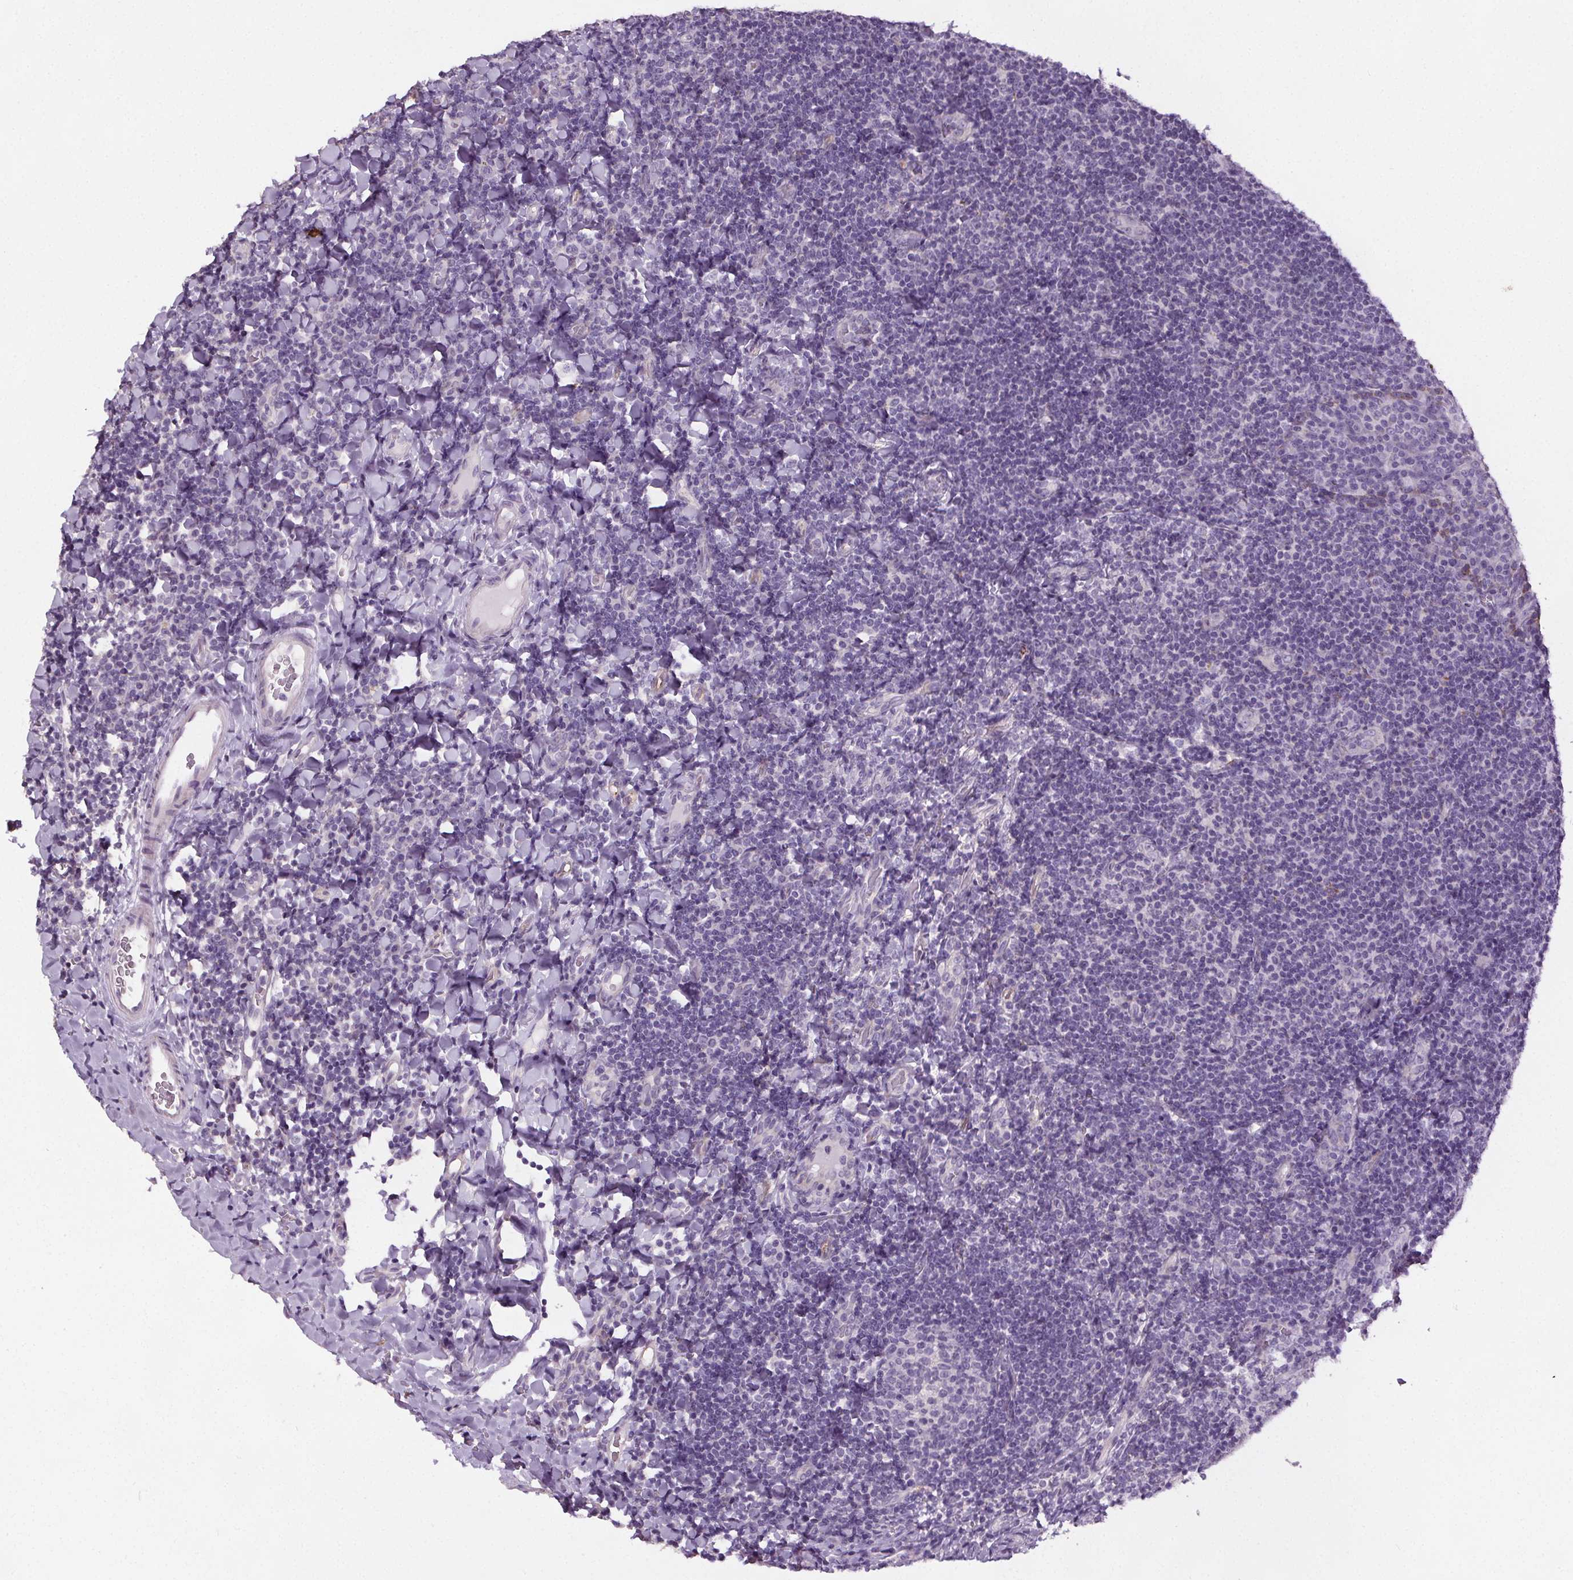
{"staining": {"intensity": "negative", "quantity": "none", "location": "none"}, "tissue": "tonsil", "cell_type": "Germinal center cells", "image_type": "normal", "snomed": [{"axis": "morphology", "description": "Normal tissue, NOS"}, {"axis": "topography", "description": "Tonsil"}], "caption": "High power microscopy image of an immunohistochemistry photomicrograph of normal tonsil, revealing no significant expression in germinal center cells. Brightfield microscopy of immunohistochemistry stained with DAB (3,3'-diaminobenzidine) (brown) and hematoxylin (blue), captured at high magnification.", "gene": "GPIHBP1", "patient": {"sex": "male", "age": 17}}